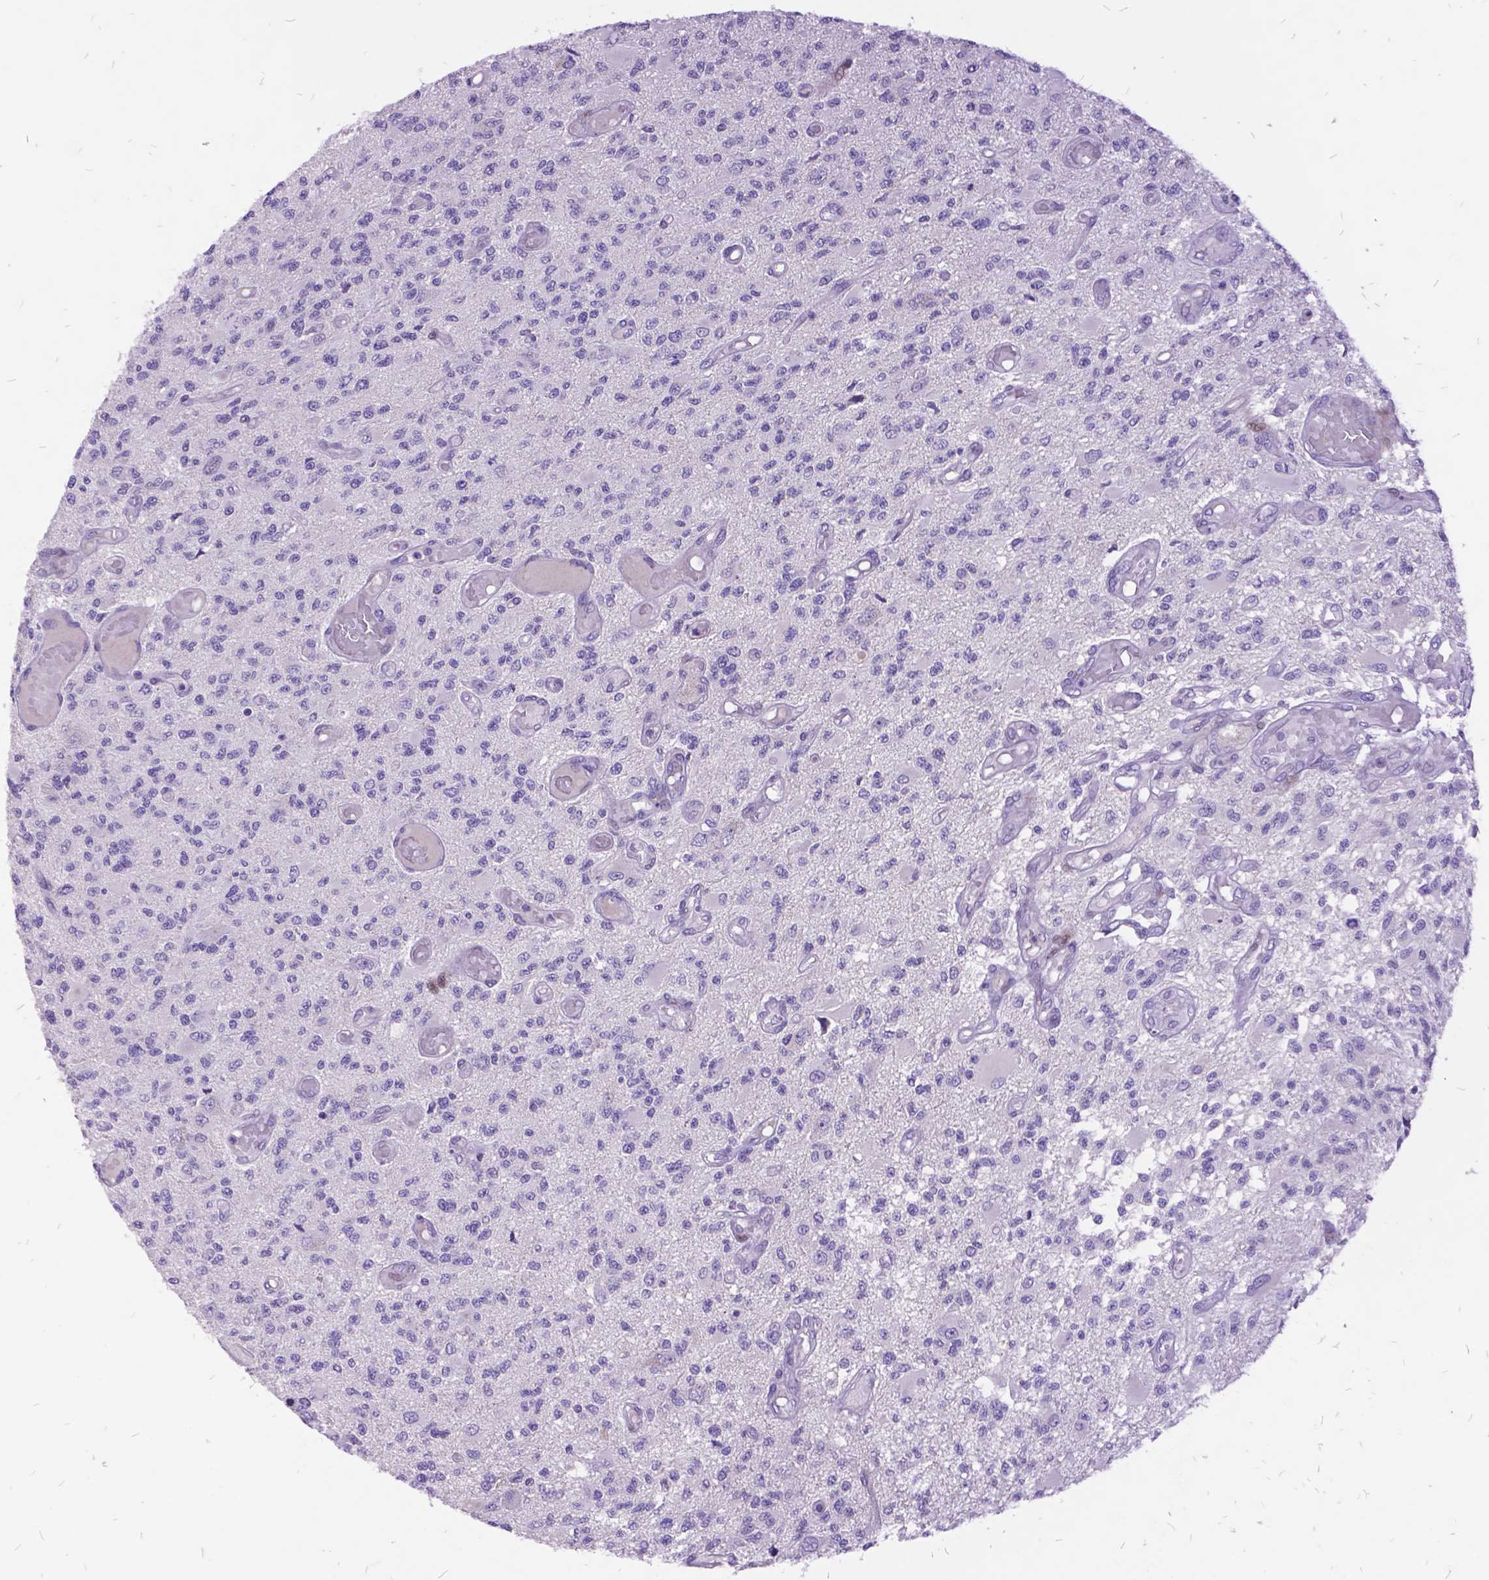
{"staining": {"intensity": "negative", "quantity": "none", "location": "none"}, "tissue": "glioma", "cell_type": "Tumor cells", "image_type": "cancer", "snomed": [{"axis": "morphology", "description": "Glioma, malignant, High grade"}, {"axis": "topography", "description": "Brain"}], "caption": "Immunohistochemistry of glioma displays no staining in tumor cells.", "gene": "ITGB6", "patient": {"sex": "female", "age": 63}}